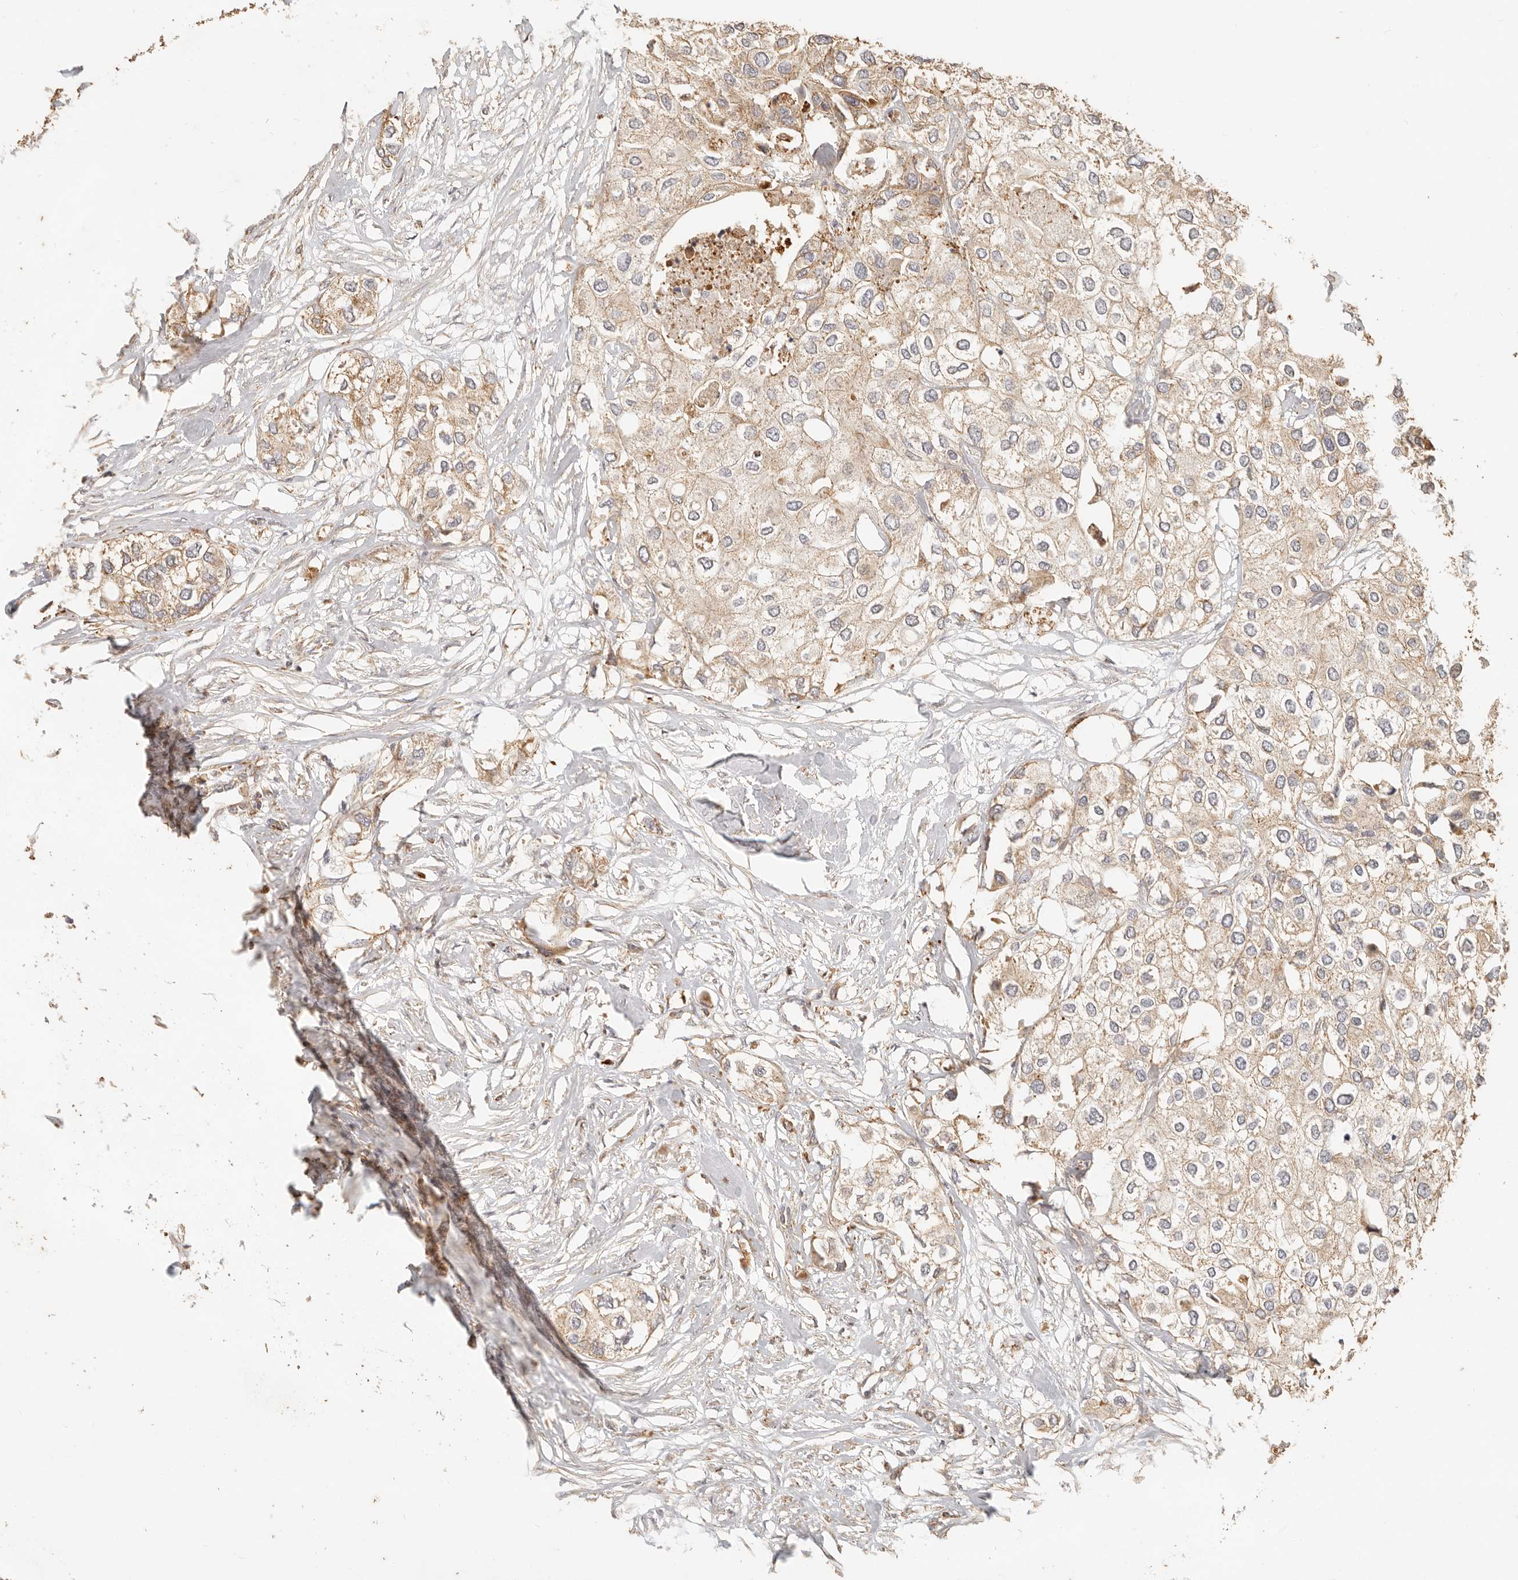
{"staining": {"intensity": "weak", "quantity": ">75%", "location": "cytoplasmic/membranous"}, "tissue": "urothelial cancer", "cell_type": "Tumor cells", "image_type": "cancer", "snomed": [{"axis": "morphology", "description": "Urothelial carcinoma, High grade"}, {"axis": "topography", "description": "Urinary bladder"}], "caption": "Human urothelial cancer stained with a brown dye reveals weak cytoplasmic/membranous positive positivity in about >75% of tumor cells.", "gene": "PTPN22", "patient": {"sex": "male", "age": 64}}